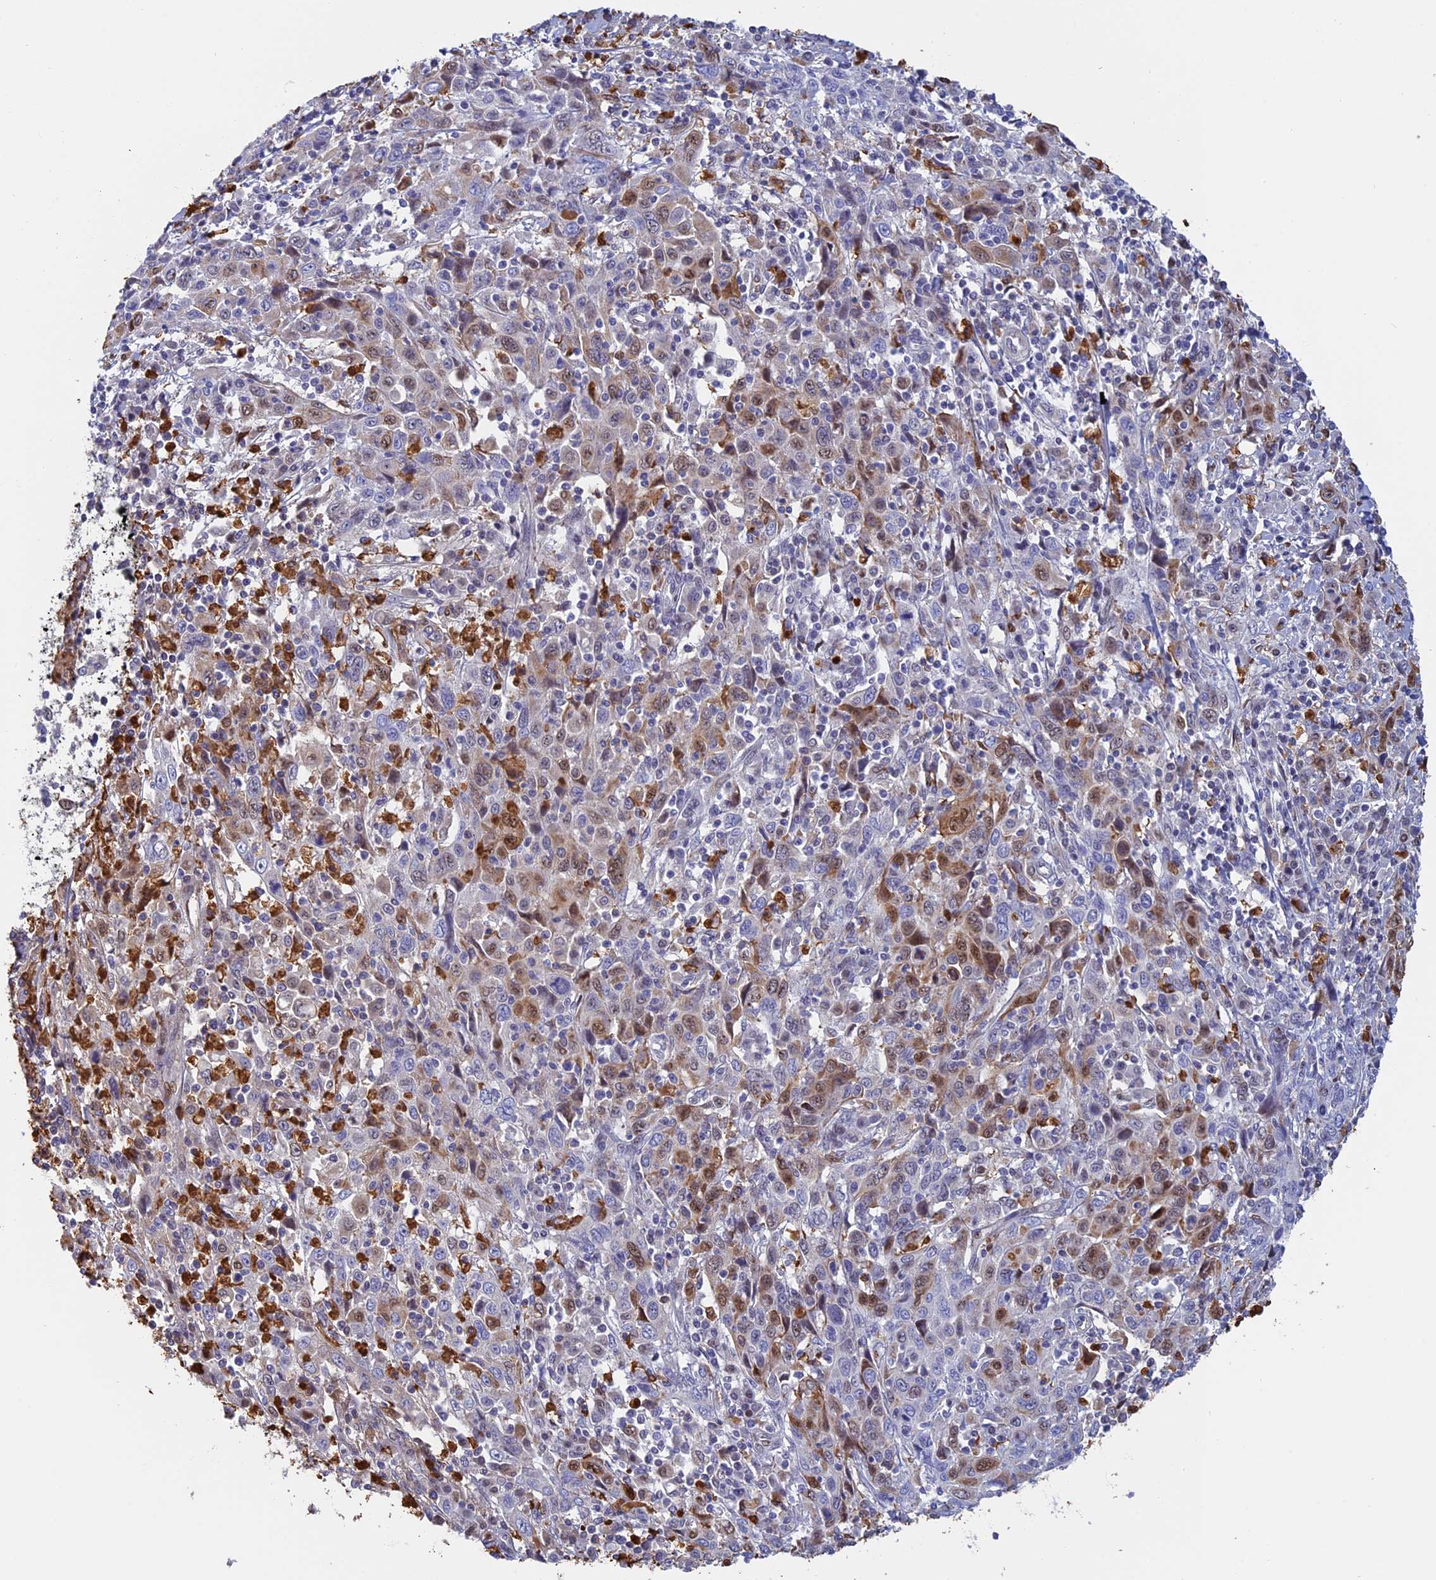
{"staining": {"intensity": "moderate", "quantity": "<25%", "location": "cytoplasmic/membranous,nuclear"}, "tissue": "cervical cancer", "cell_type": "Tumor cells", "image_type": "cancer", "snomed": [{"axis": "morphology", "description": "Squamous cell carcinoma, NOS"}, {"axis": "topography", "description": "Cervix"}], "caption": "The micrograph reveals immunohistochemical staining of cervical cancer. There is moderate cytoplasmic/membranous and nuclear staining is seen in approximately <25% of tumor cells. Ihc stains the protein of interest in brown and the nuclei are stained blue.", "gene": "SLC26A1", "patient": {"sex": "female", "age": 46}}